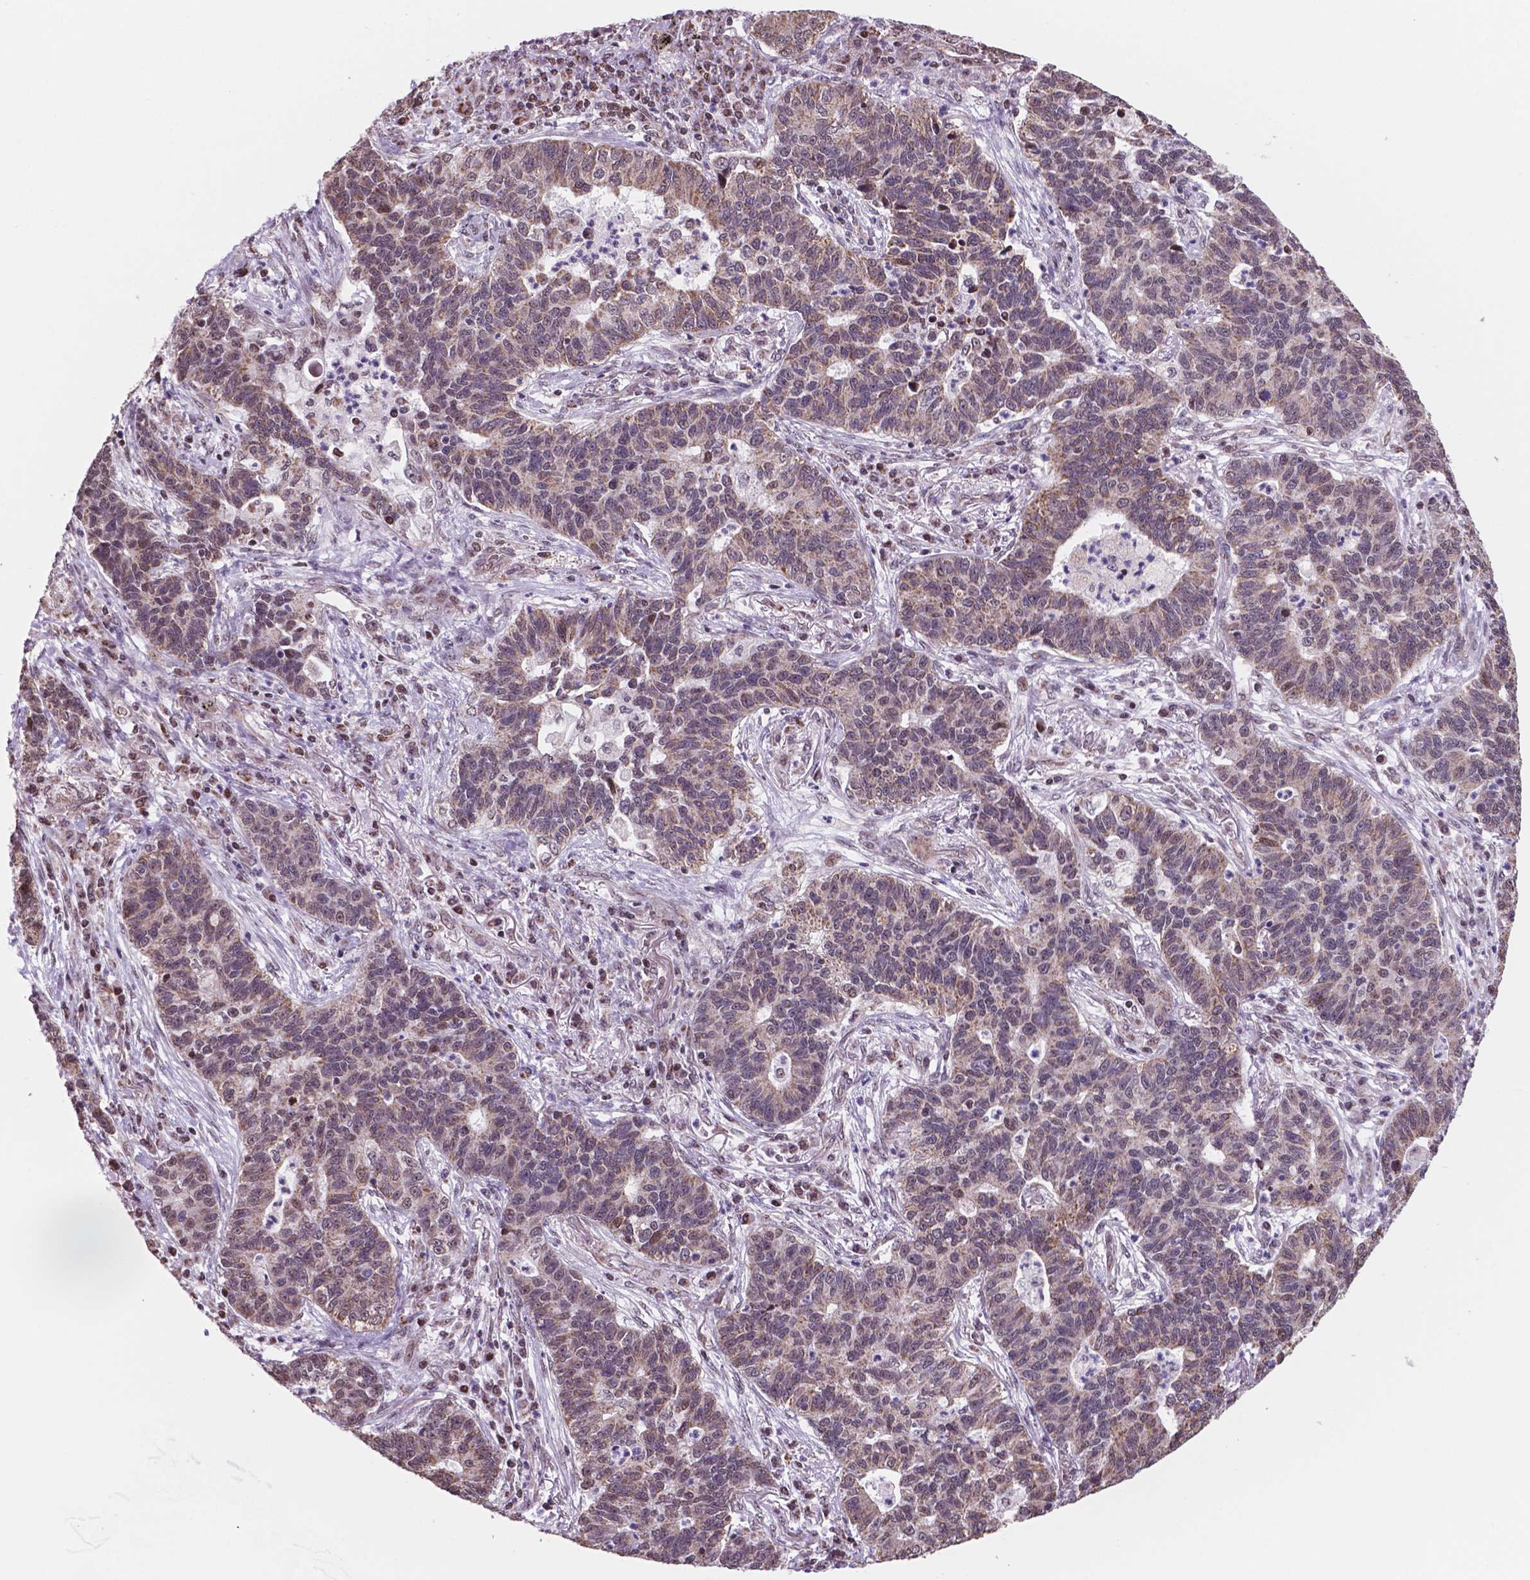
{"staining": {"intensity": "weak", "quantity": ">75%", "location": "cytoplasmic/membranous"}, "tissue": "lung cancer", "cell_type": "Tumor cells", "image_type": "cancer", "snomed": [{"axis": "morphology", "description": "Adenocarcinoma, NOS"}, {"axis": "topography", "description": "Lung"}], "caption": "Lung cancer stained with DAB (3,3'-diaminobenzidine) immunohistochemistry (IHC) shows low levels of weak cytoplasmic/membranous staining in approximately >75% of tumor cells.", "gene": "NDUFA10", "patient": {"sex": "female", "age": 57}}